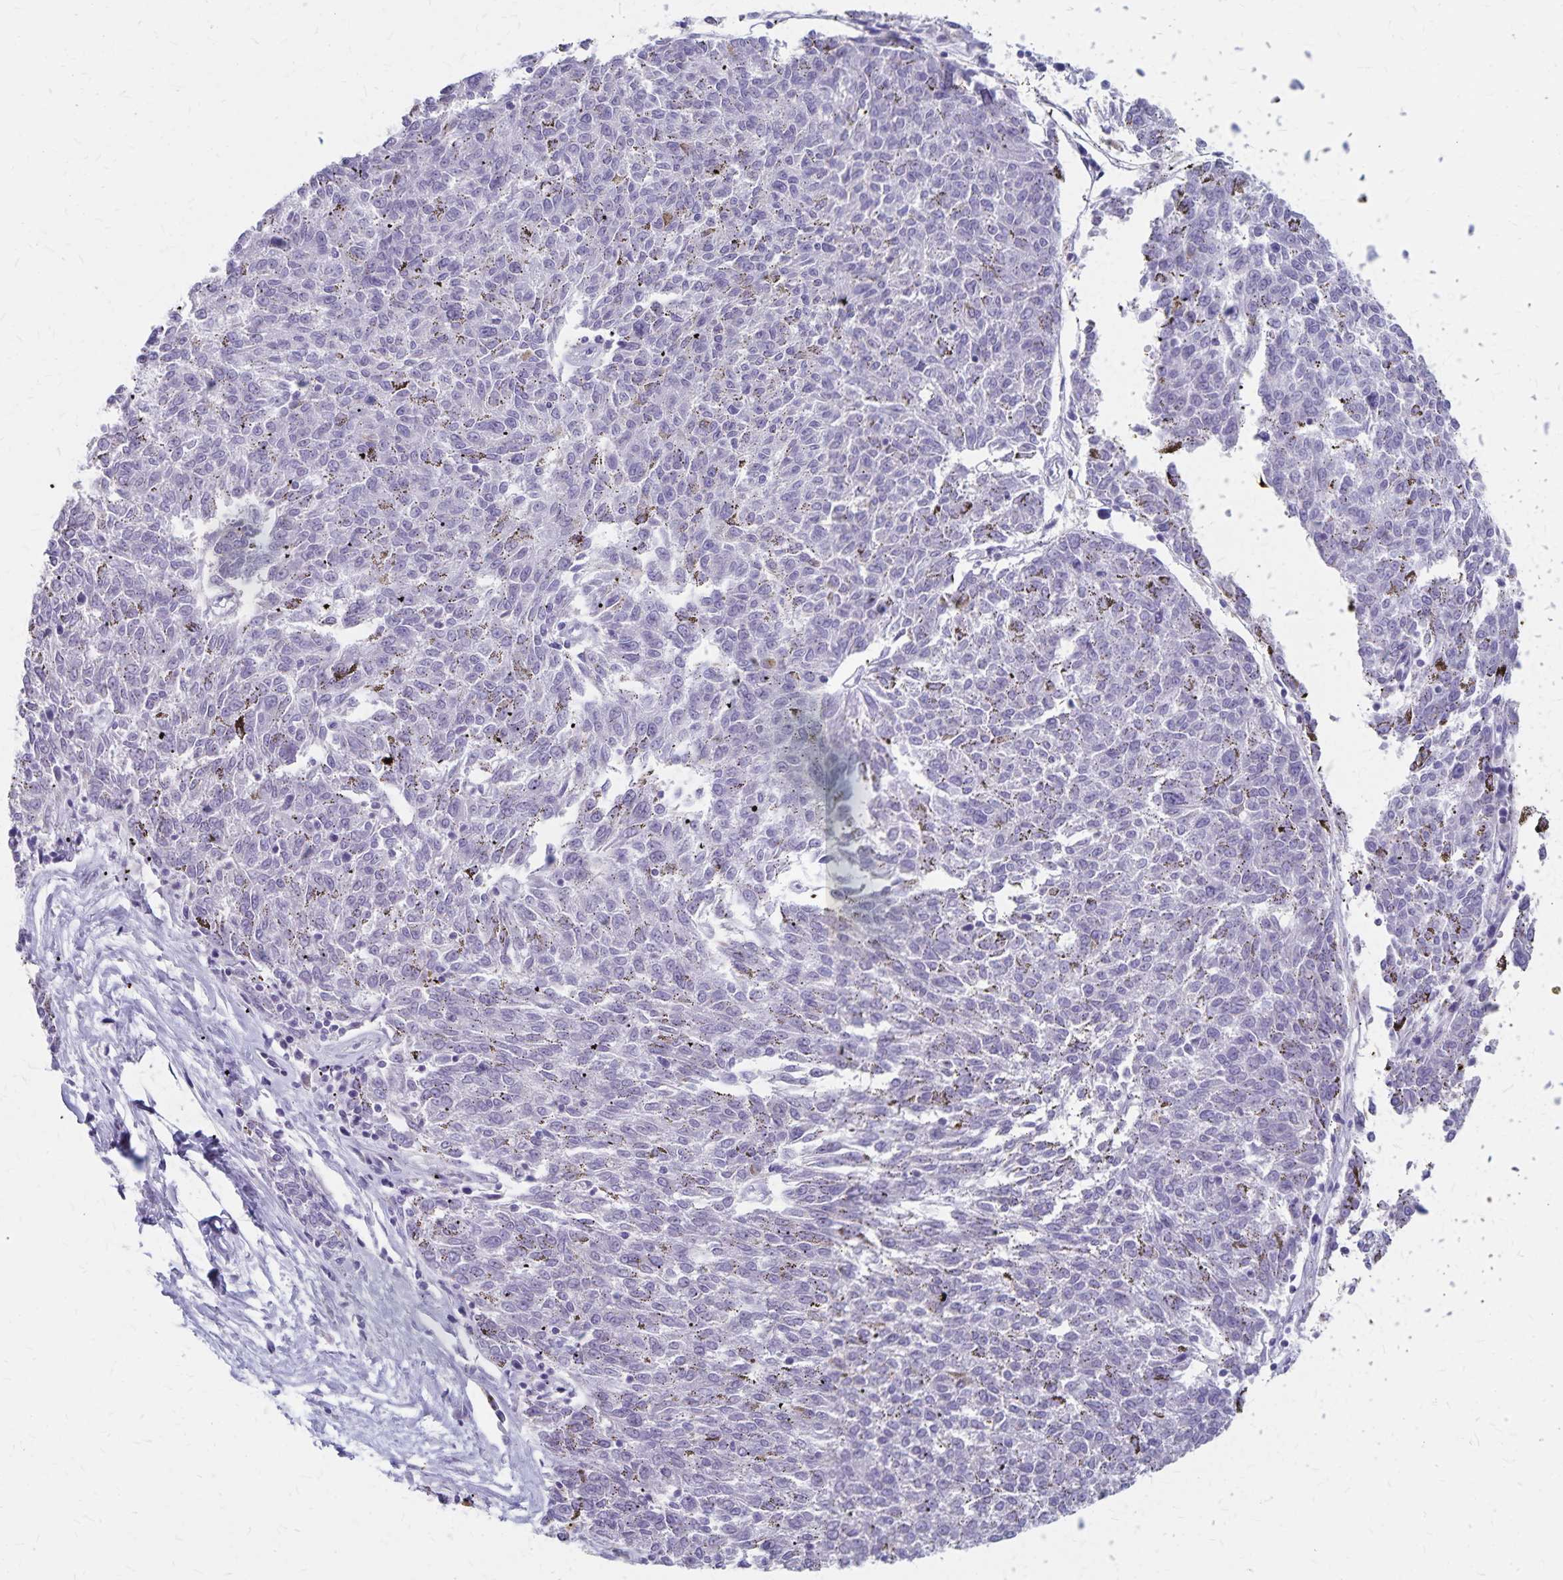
{"staining": {"intensity": "negative", "quantity": "none", "location": "none"}, "tissue": "melanoma", "cell_type": "Tumor cells", "image_type": "cancer", "snomed": [{"axis": "morphology", "description": "Malignant melanoma, NOS"}, {"axis": "topography", "description": "Skin"}], "caption": "Tumor cells are negative for brown protein staining in malignant melanoma.", "gene": "GPBAR1", "patient": {"sex": "female", "age": 72}}